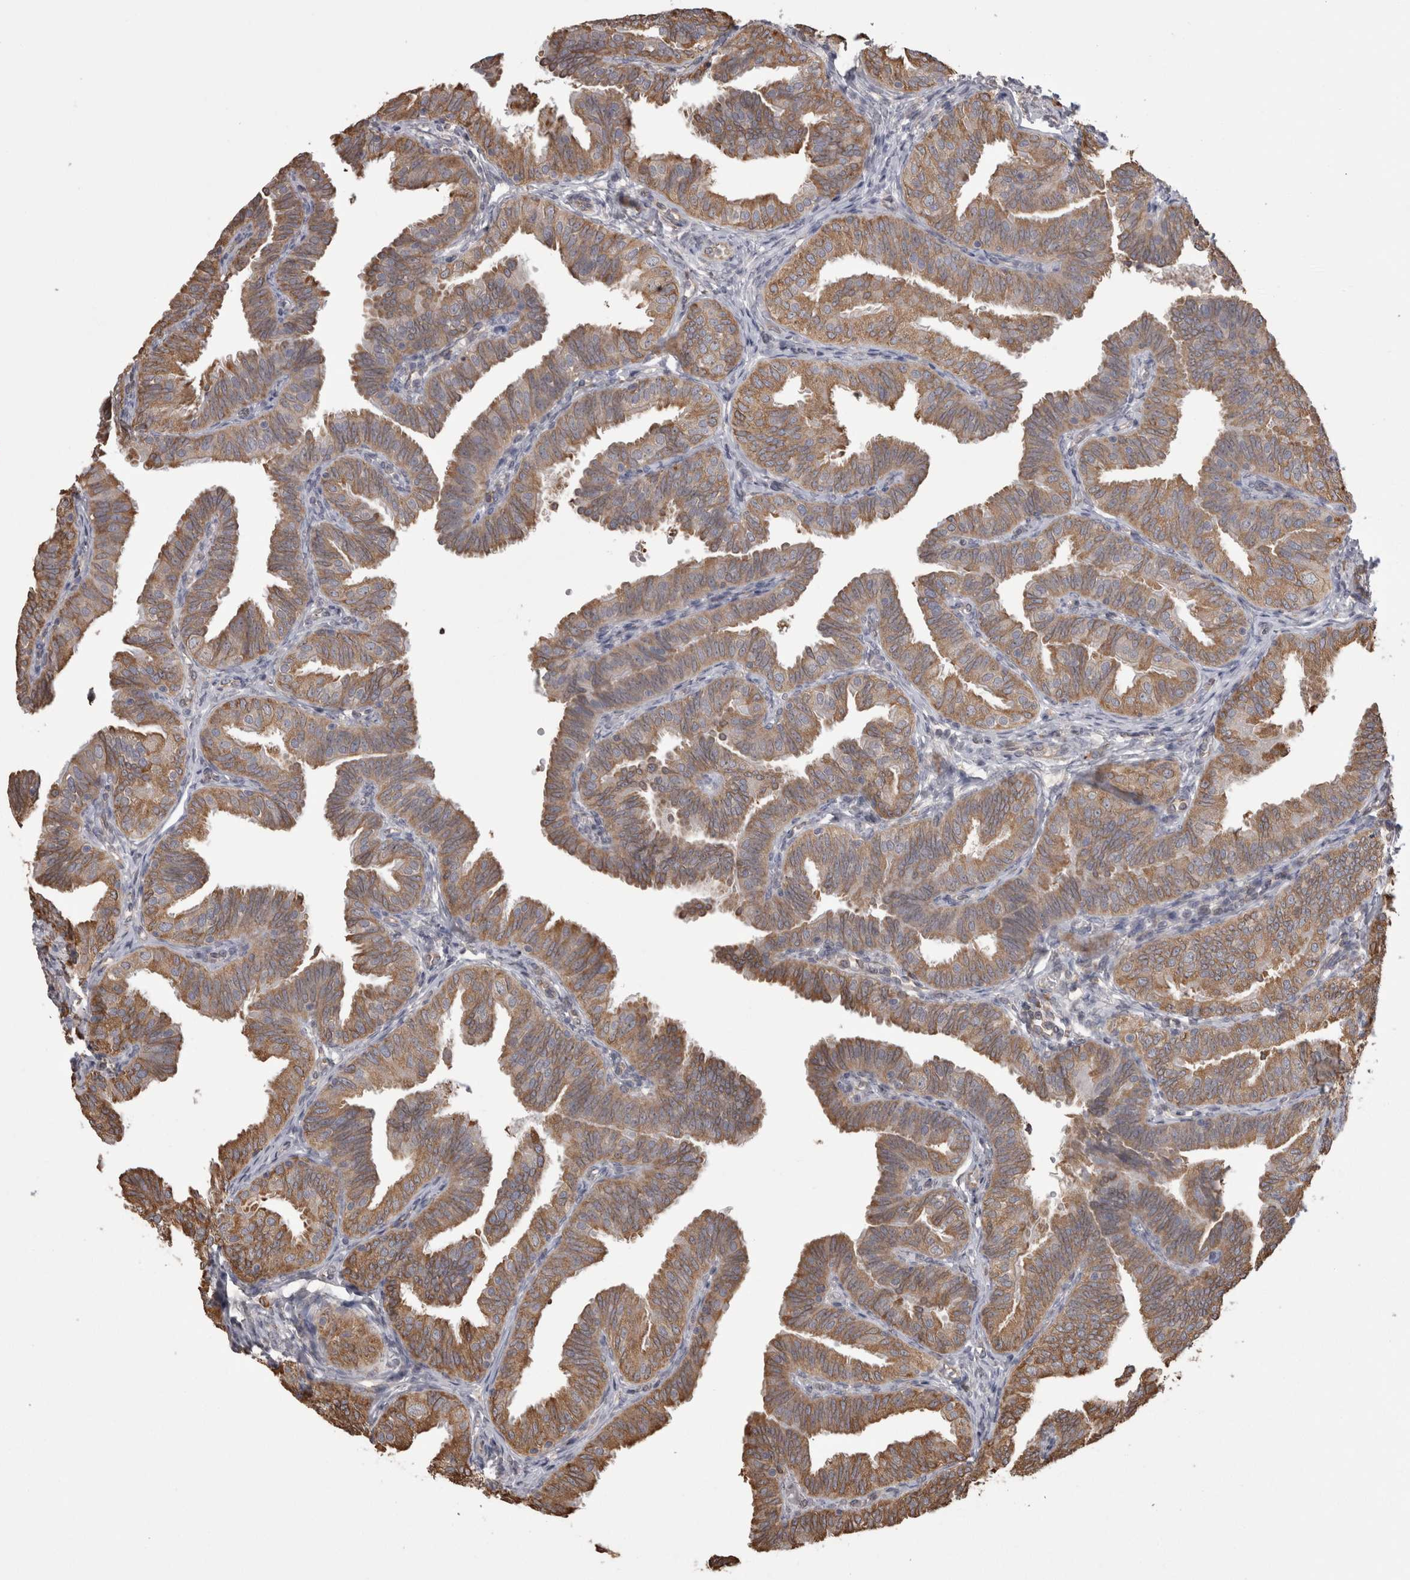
{"staining": {"intensity": "moderate", "quantity": ">75%", "location": "cytoplasmic/membranous"}, "tissue": "fallopian tube", "cell_type": "Glandular cells", "image_type": "normal", "snomed": [{"axis": "morphology", "description": "Normal tissue, NOS"}, {"axis": "topography", "description": "Fallopian tube"}], "caption": "Unremarkable fallopian tube was stained to show a protein in brown. There is medium levels of moderate cytoplasmic/membranous positivity in approximately >75% of glandular cells.", "gene": "PON2", "patient": {"sex": "female", "age": 35}}